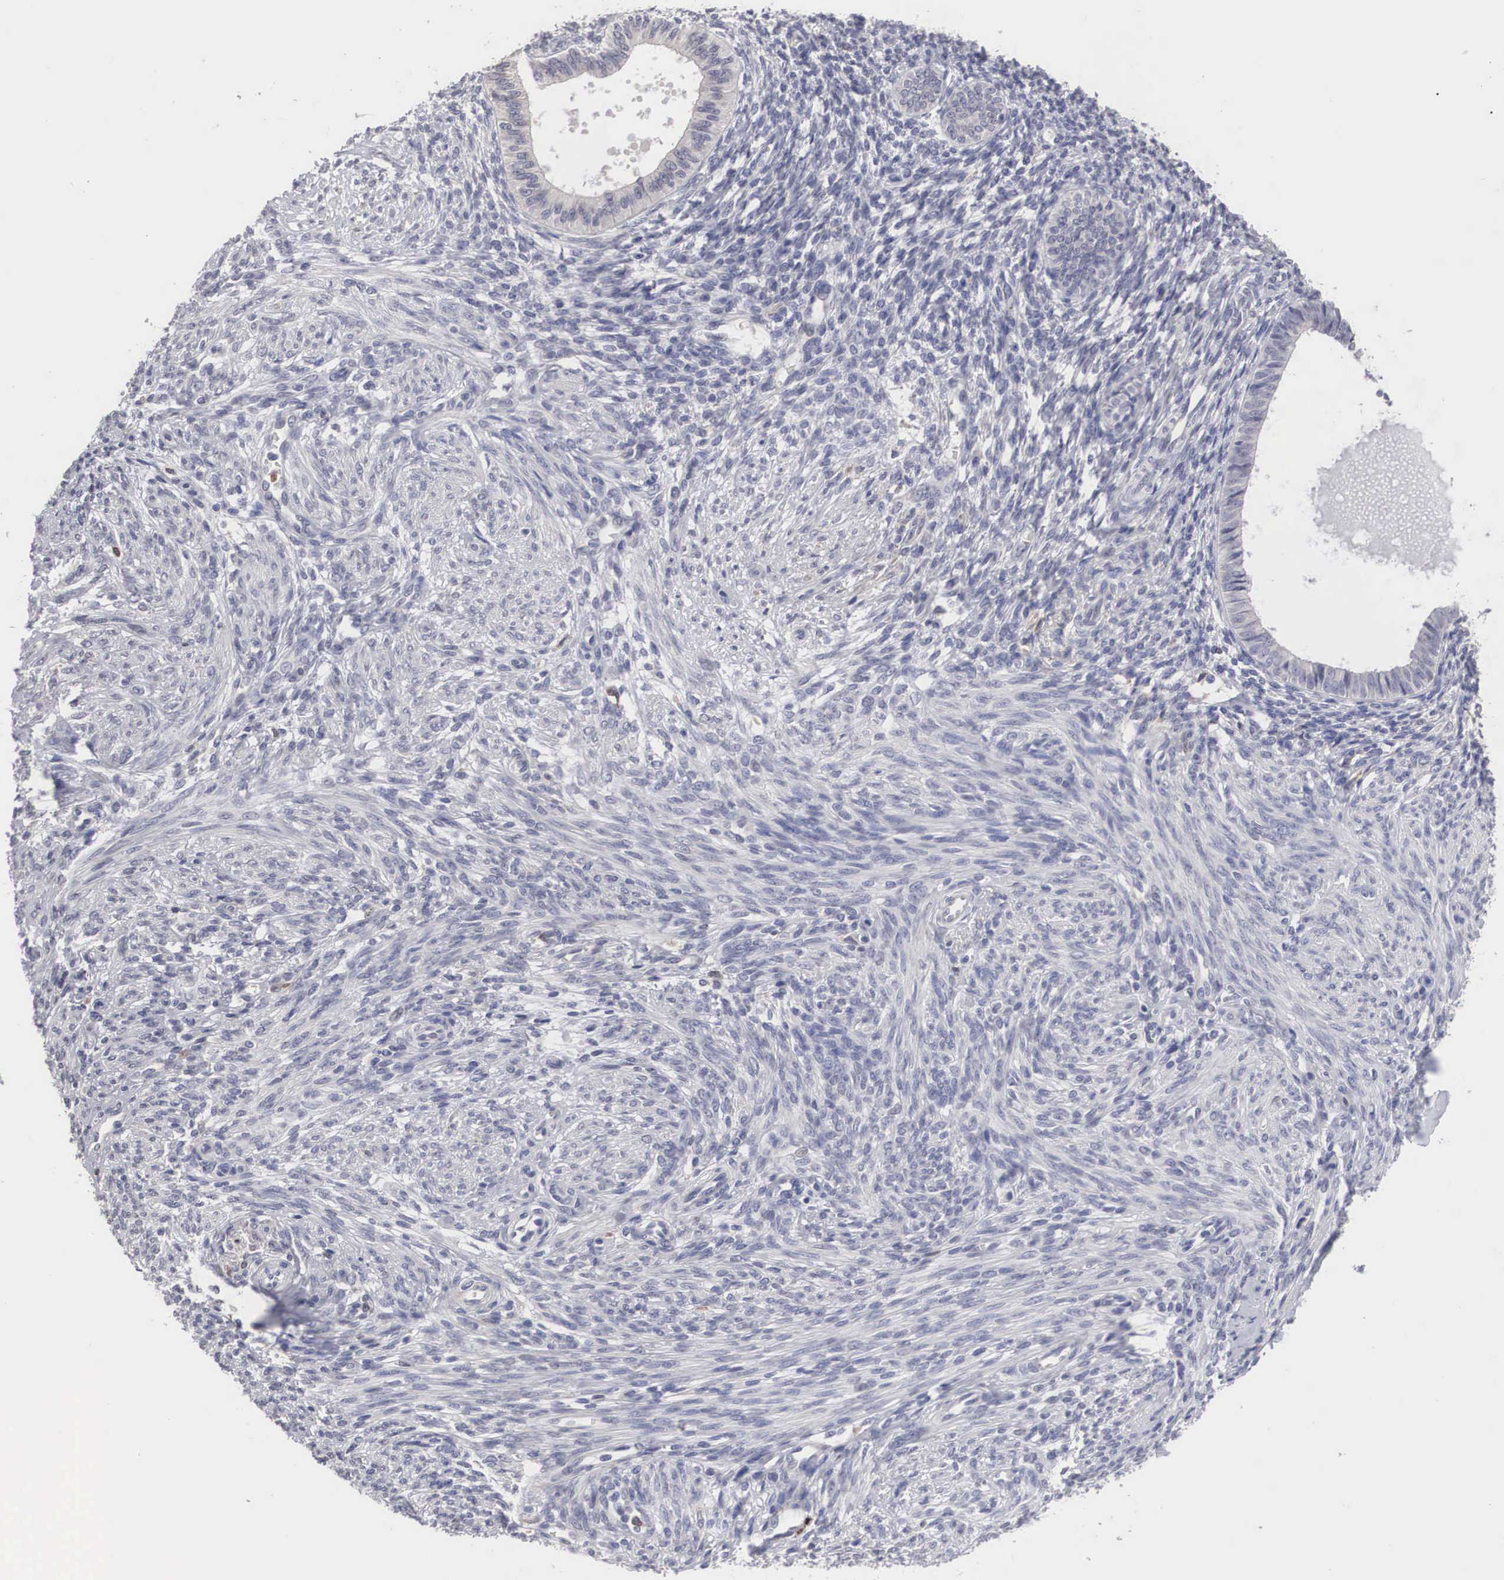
{"staining": {"intensity": "negative", "quantity": "none", "location": "none"}, "tissue": "endometrium", "cell_type": "Cells in endometrial stroma", "image_type": "normal", "snomed": [{"axis": "morphology", "description": "Normal tissue, NOS"}, {"axis": "topography", "description": "Endometrium"}], "caption": "A high-resolution histopathology image shows IHC staining of normal endometrium, which demonstrates no significant positivity in cells in endometrial stroma.", "gene": "HMOX1", "patient": {"sex": "female", "age": 82}}